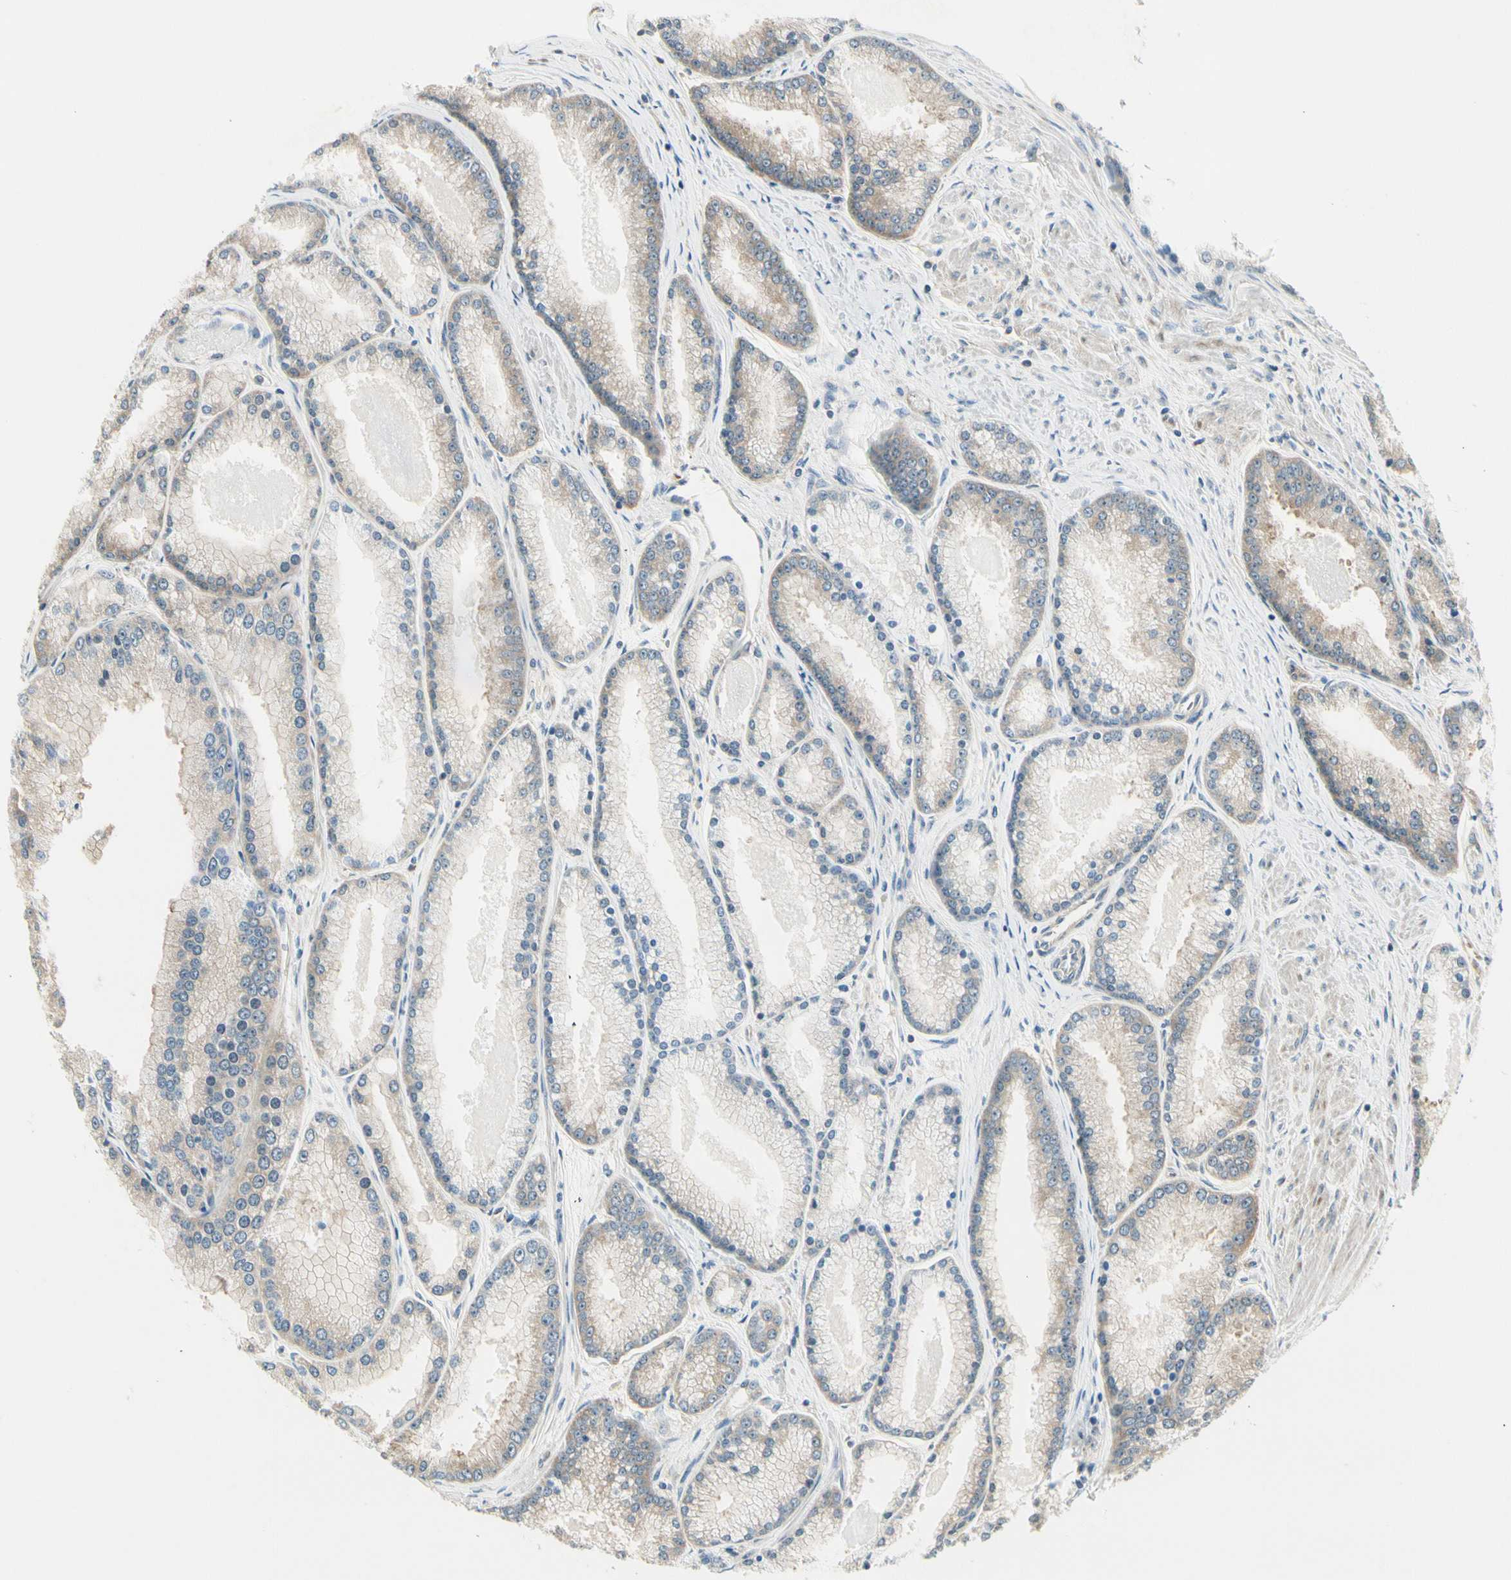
{"staining": {"intensity": "weak", "quantity": "<25%", "location": "cytoplasmic/membranous"}, "tissue": "prostate cancer", "cell_type": "Tumor cells", "image_type": "cancer", "snomed": [{"axis": "morphology", "description": "Adenocarcinoma, High grade"}, {"axis": "topography", "description": "Prostate"}], "caption": "Image shows no significant protein staining in tumor cells of prostate cancer (adenocarcinoma (high-grade)). Brightfield microscopy of immunohistochemistry stained with DAB (3,3'-diaminobenzidine) (brown) and hematoxylin (blue), captured at high magnification.", "gene": "OXSR1", "patient": {"sex": "male", "age": 61}}